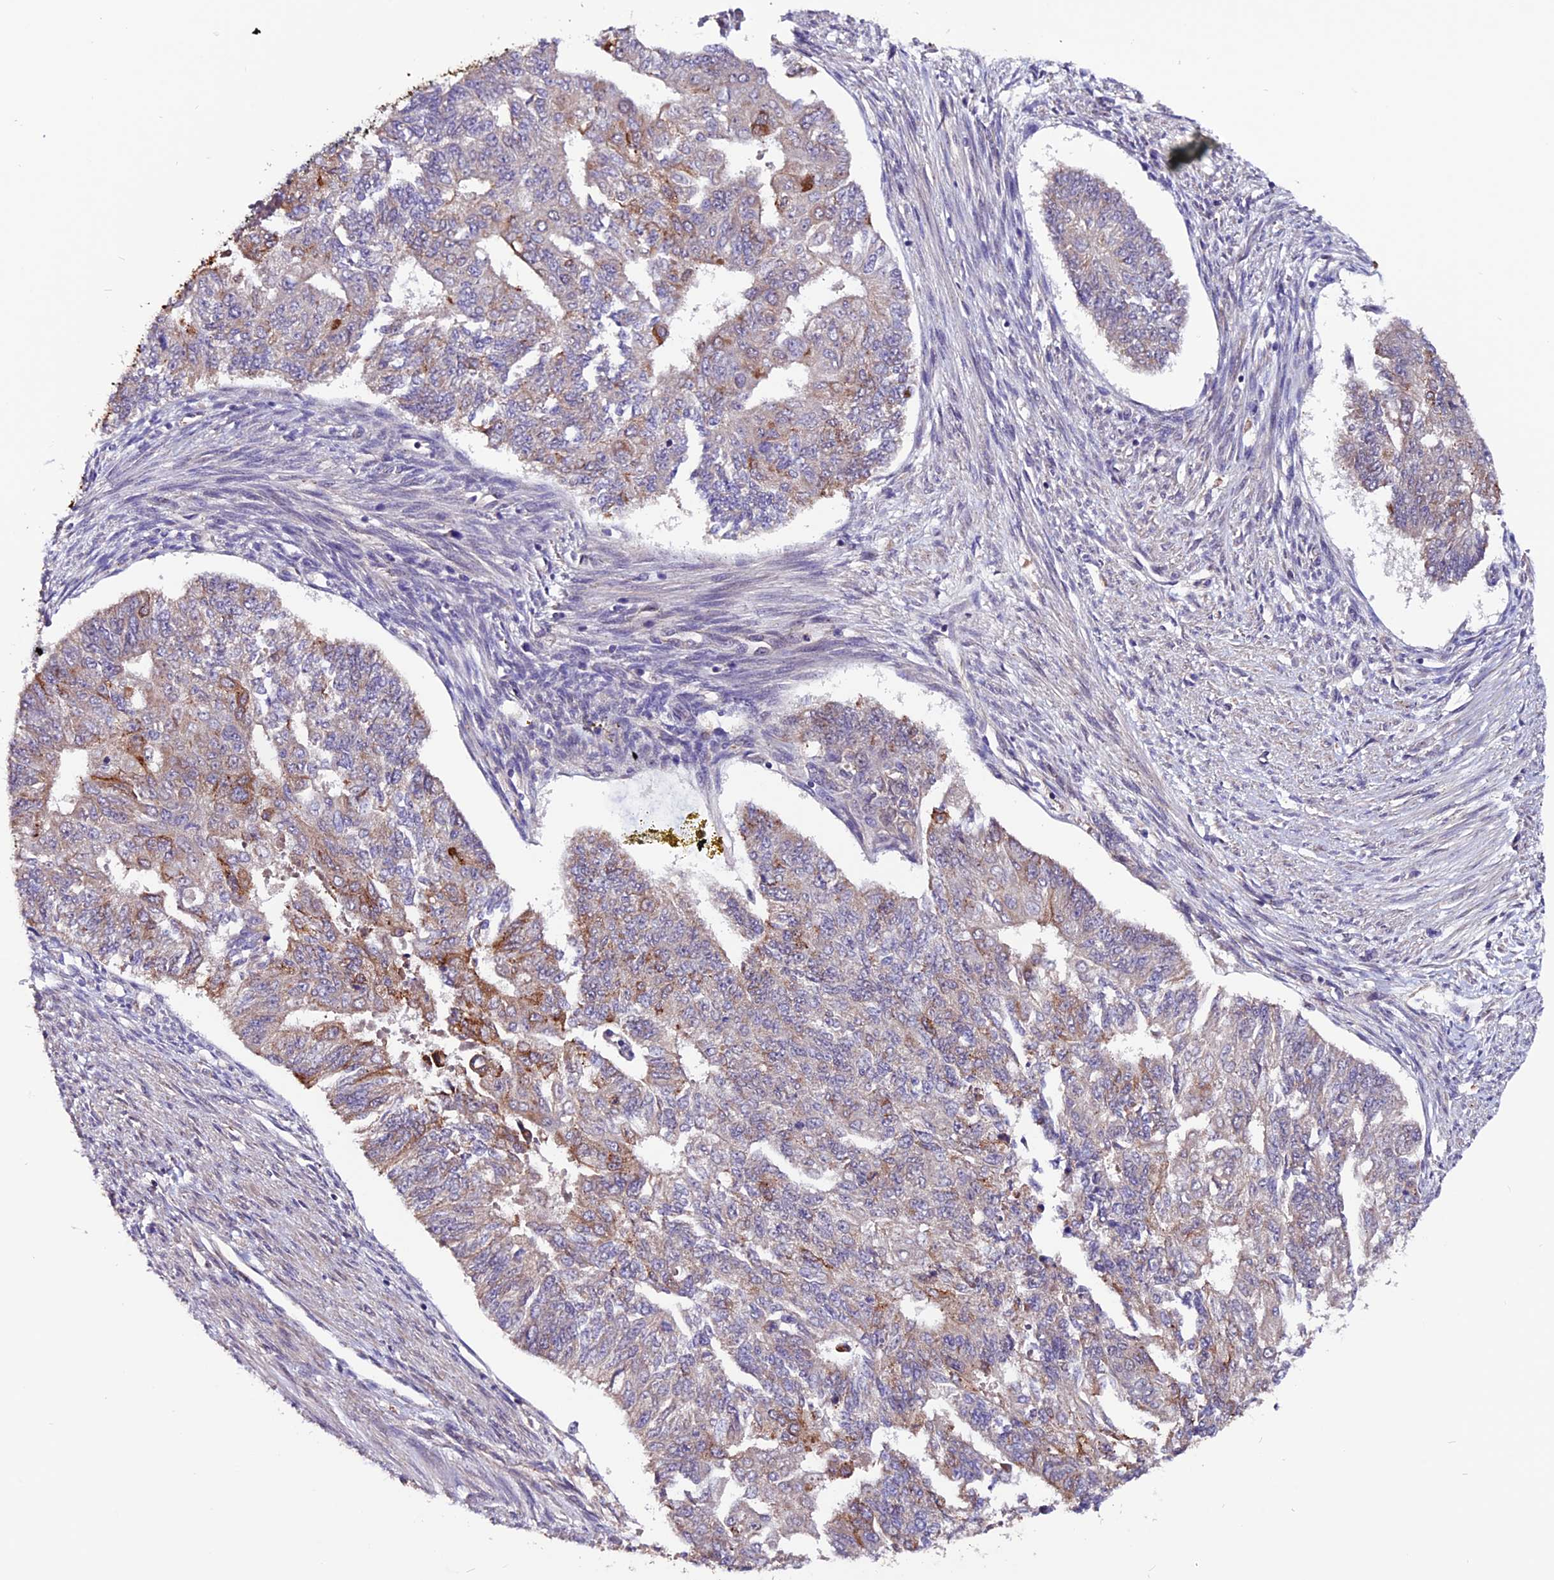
{"staining": {"intensity": "moderate", "quantity": "25%-75%", "location": "cytoplasmic/membranous"}, "tissue": "endometrial cancer", "cell_type": "Tumor cells", "image_type": "cancer", "snomed": [{"axis": "morphology", "description": "Adenocarcinoma, NOS"}, {"axis": "topography", "description": "Endometrium"}], "caption": "Endometrial adenocarcinoma stained with a brown dye displays moderate cytoplasmic/membranous positive staining in approximately 25%-75% of tumor cells.", "gene": "RINL", "patient": {"sex": "female", "age": 32}}